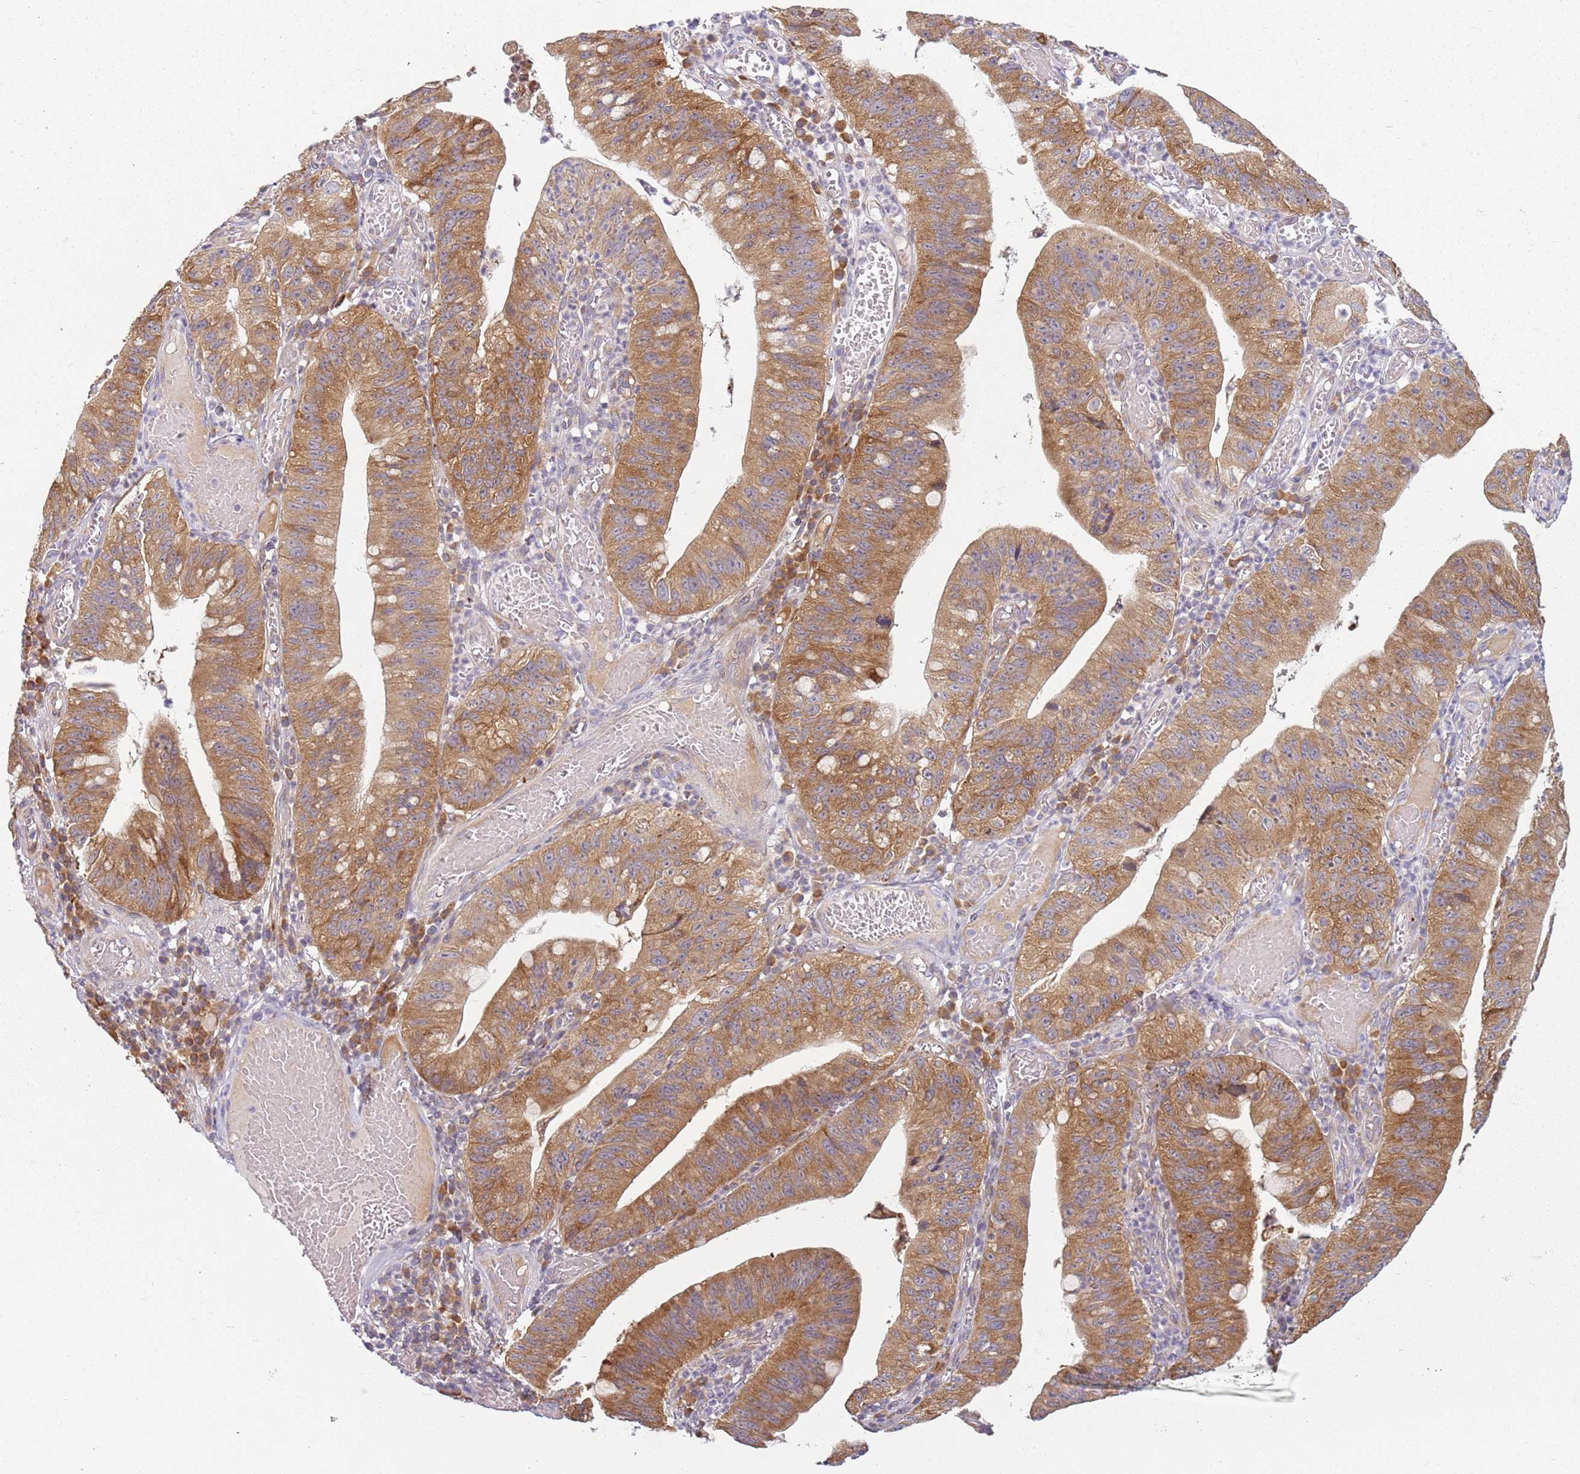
{"staining": {"intensity": "moderate", "quantity": ">75%", "location": "cytoplasmic/membranous"}, "tissue": "stomach cancer", "cell_type": "Tumor cells", "image_type": "cancer", "snomed": [{"axis": "morphology", "description": "Adenocarcinoma, NOS"}, {"axis": "topography", "description": "Stomach"}], "caption": "Protein analysis of stomach cancer tissue demonstrates moderate cytoplasmic/membranous expression in approximately >75% of tumor cells. The protein of interest is shown in brown color, while the nuclei are stained blue.", "gene": "RPS28", "patient": {"sex": "male", "age": 59}}